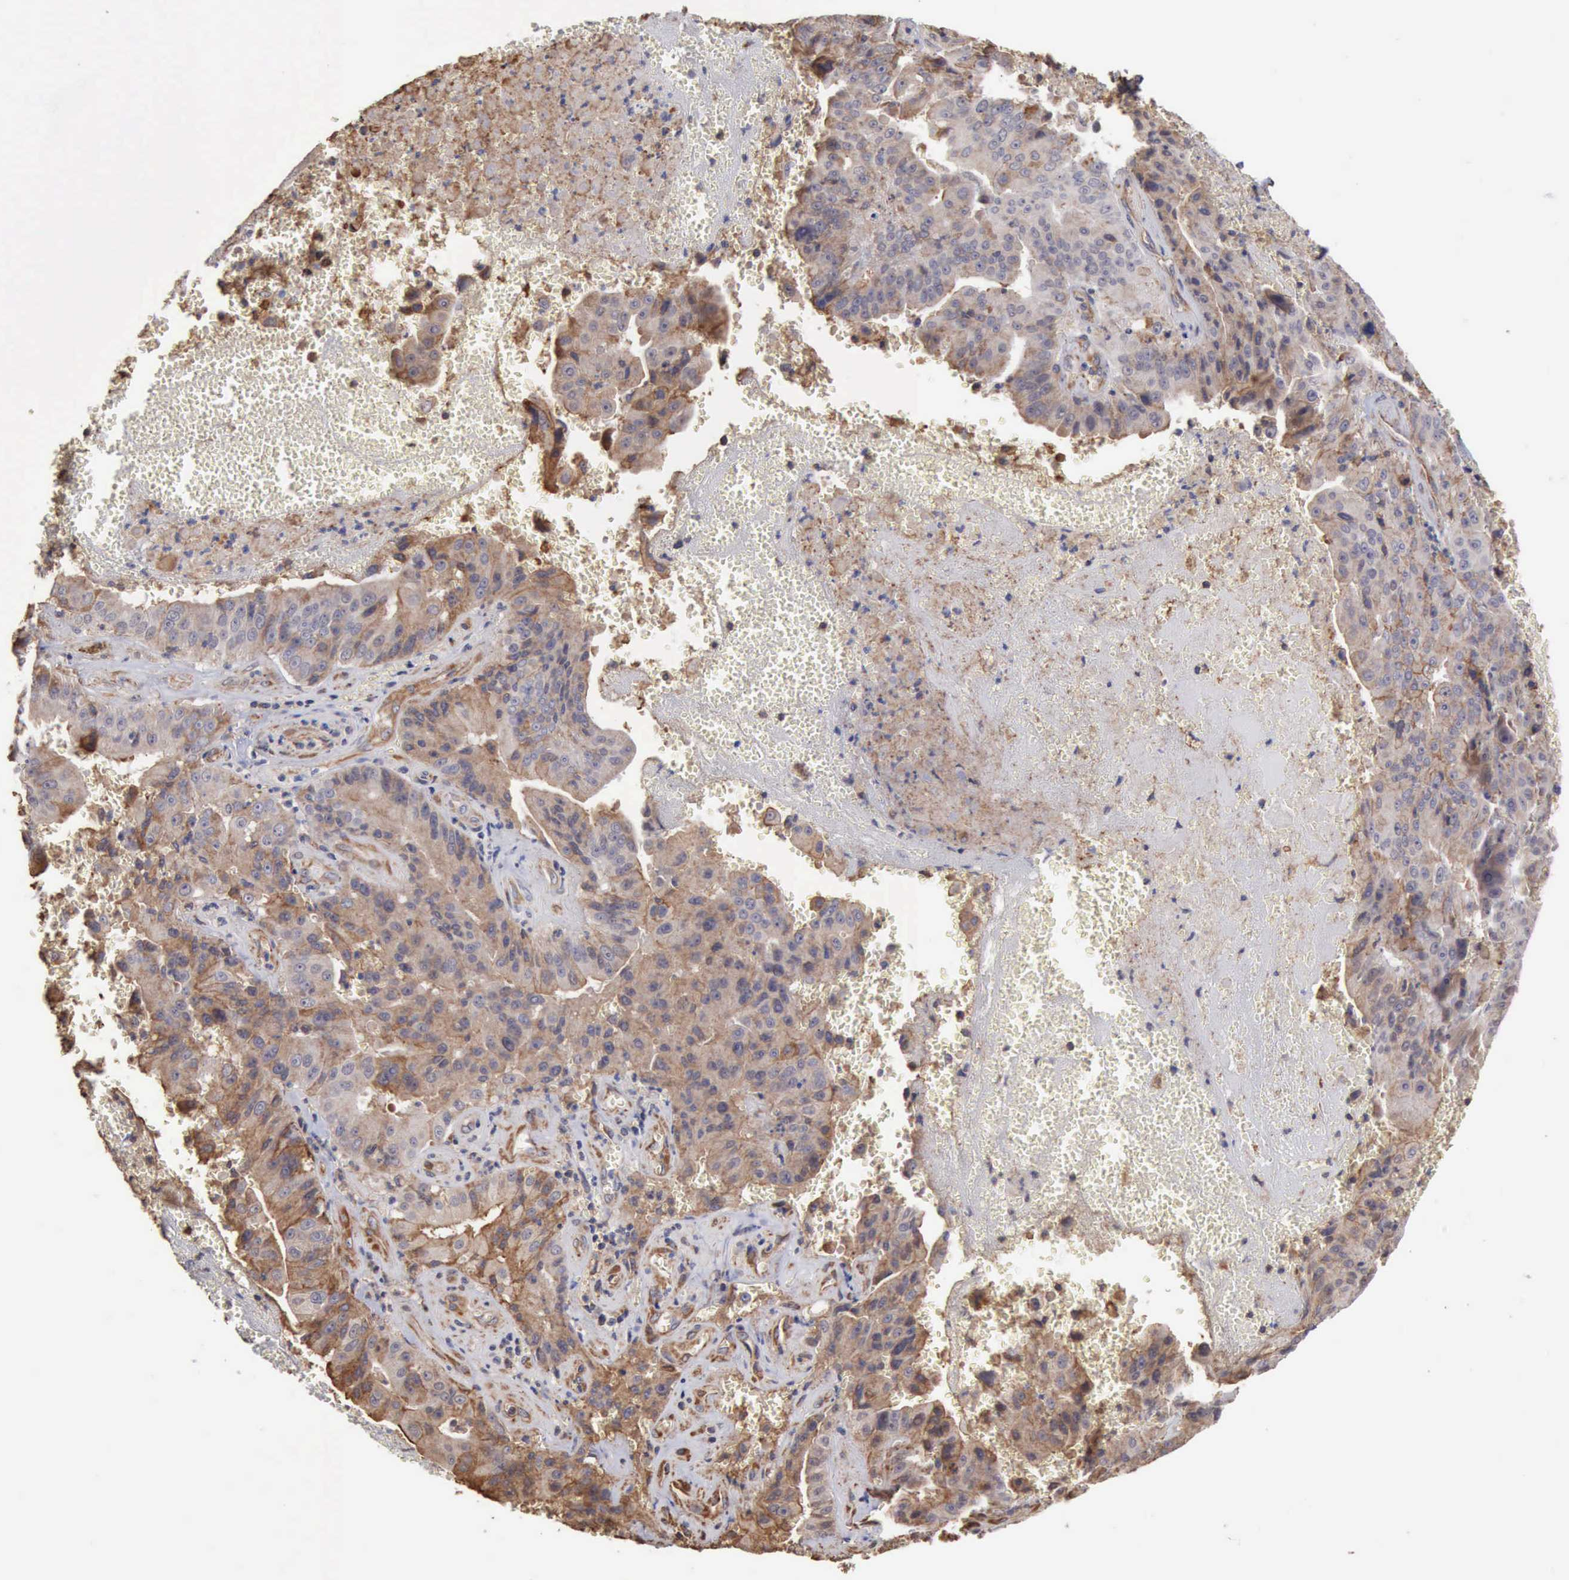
{"staining": {"intensity": "weak", "quantity": "25%-75%", "location": "cytoplasmic/membranous"}, "tissue": "liver cancer", "cell_type": "Tumor cells", "image_type": "cancer", "snomed": [{"axis": "morphology", "description": "Cholangiocarcinoma"}, {"axis": "topography", "description": "Liver"}], "caption": "Cholangiocarcinoma (liver) stained for a protein (brown) exhibits weak cytoplasmic/membranous positive expression in approximately 25%-75% of tumor cells.", "gene": "GPR101", "patient": {"sex": "female", "age": 79}}